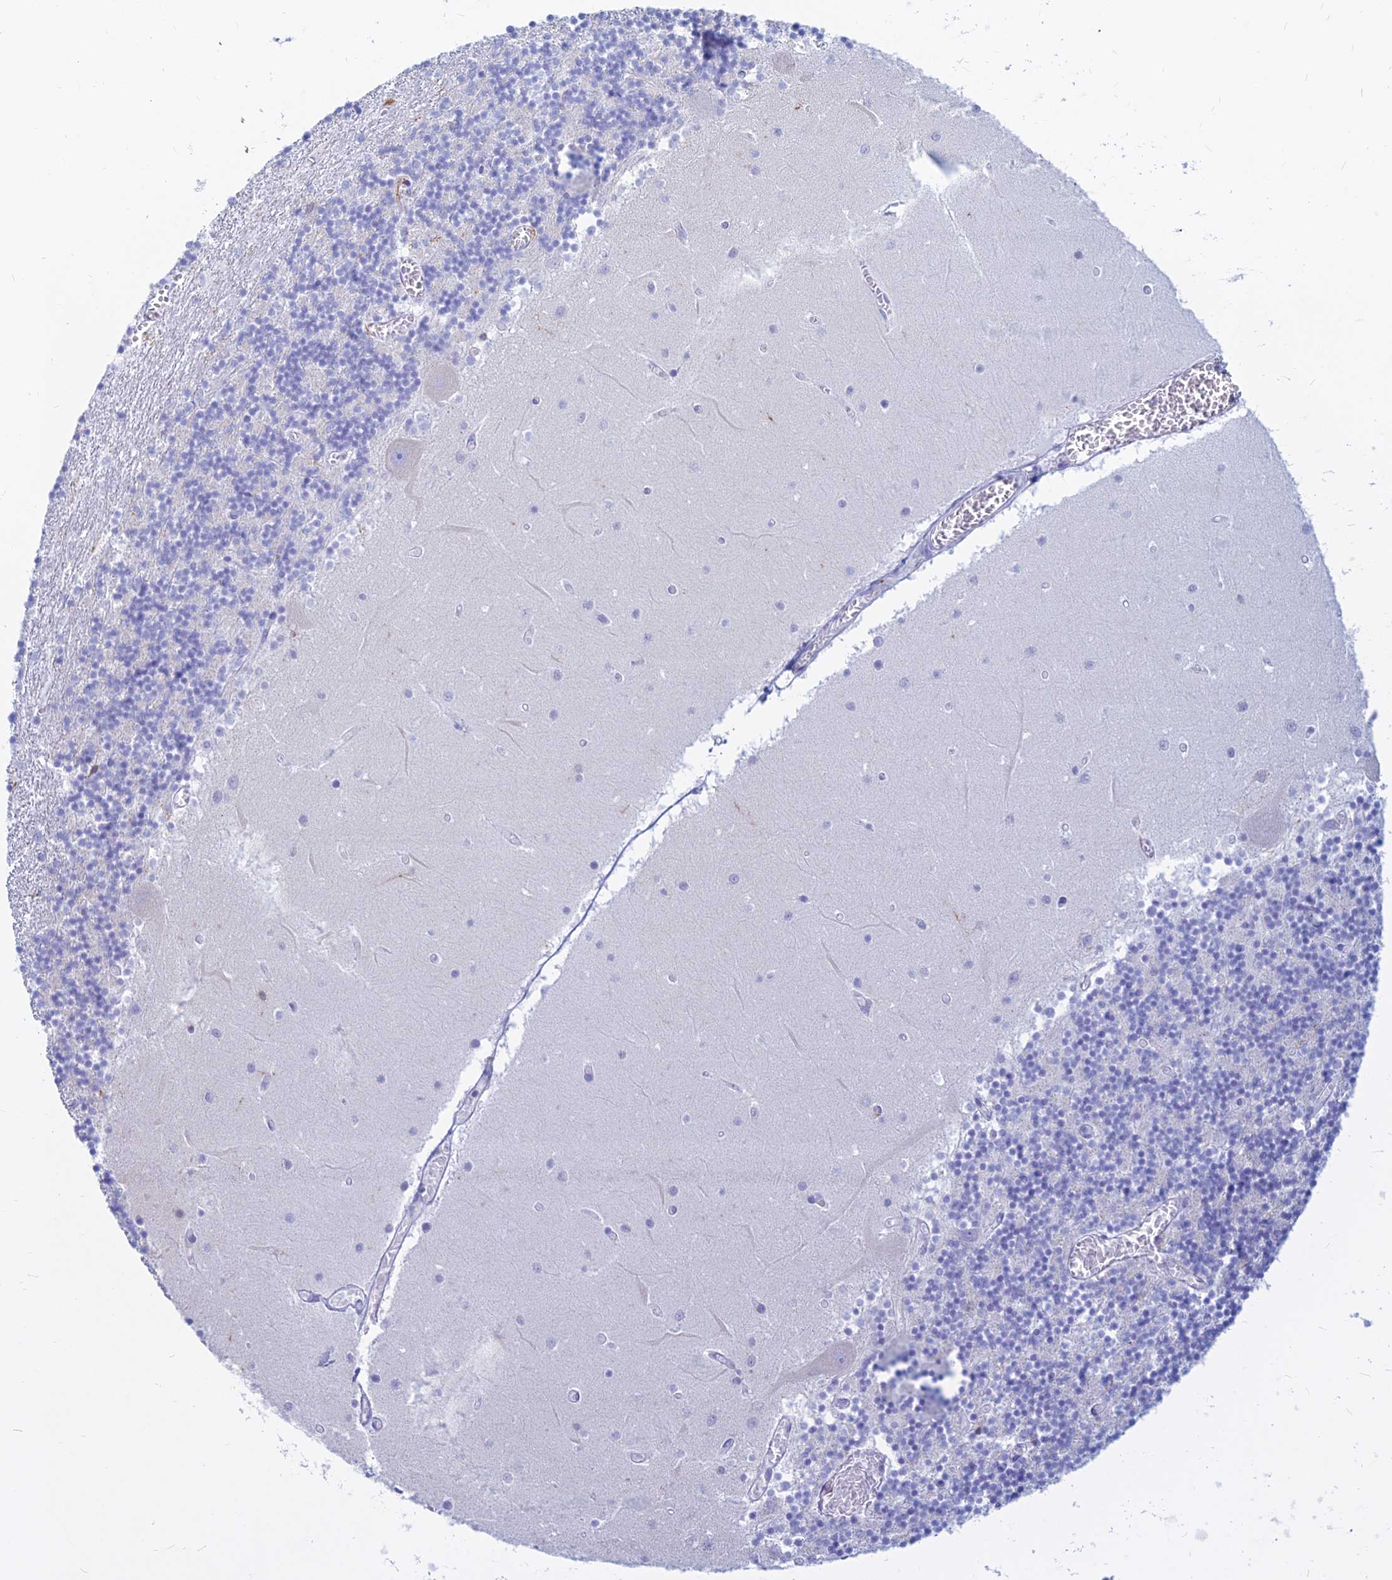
{"staining": {"intensity": "negative", "quantity": "none", "location": "none"}, "tissue": "cerebellum", "cell_type": "Cells in granular layer", "image_type": "normal", "snomed": [{"axis": "morphology", "description": "Normal tissue, NOS"}, {"axis": "topography", "description": "Cerebellum"}], "caption": "Protein analysis of normal cerebellum exhibits no significant staining in cells in granular layer. (DAB (3,3'-diaminobenzidine) immunohistochemistry, high magnification).", "gene": "HLA", "patient": {"sex": "female", "age": 28}}